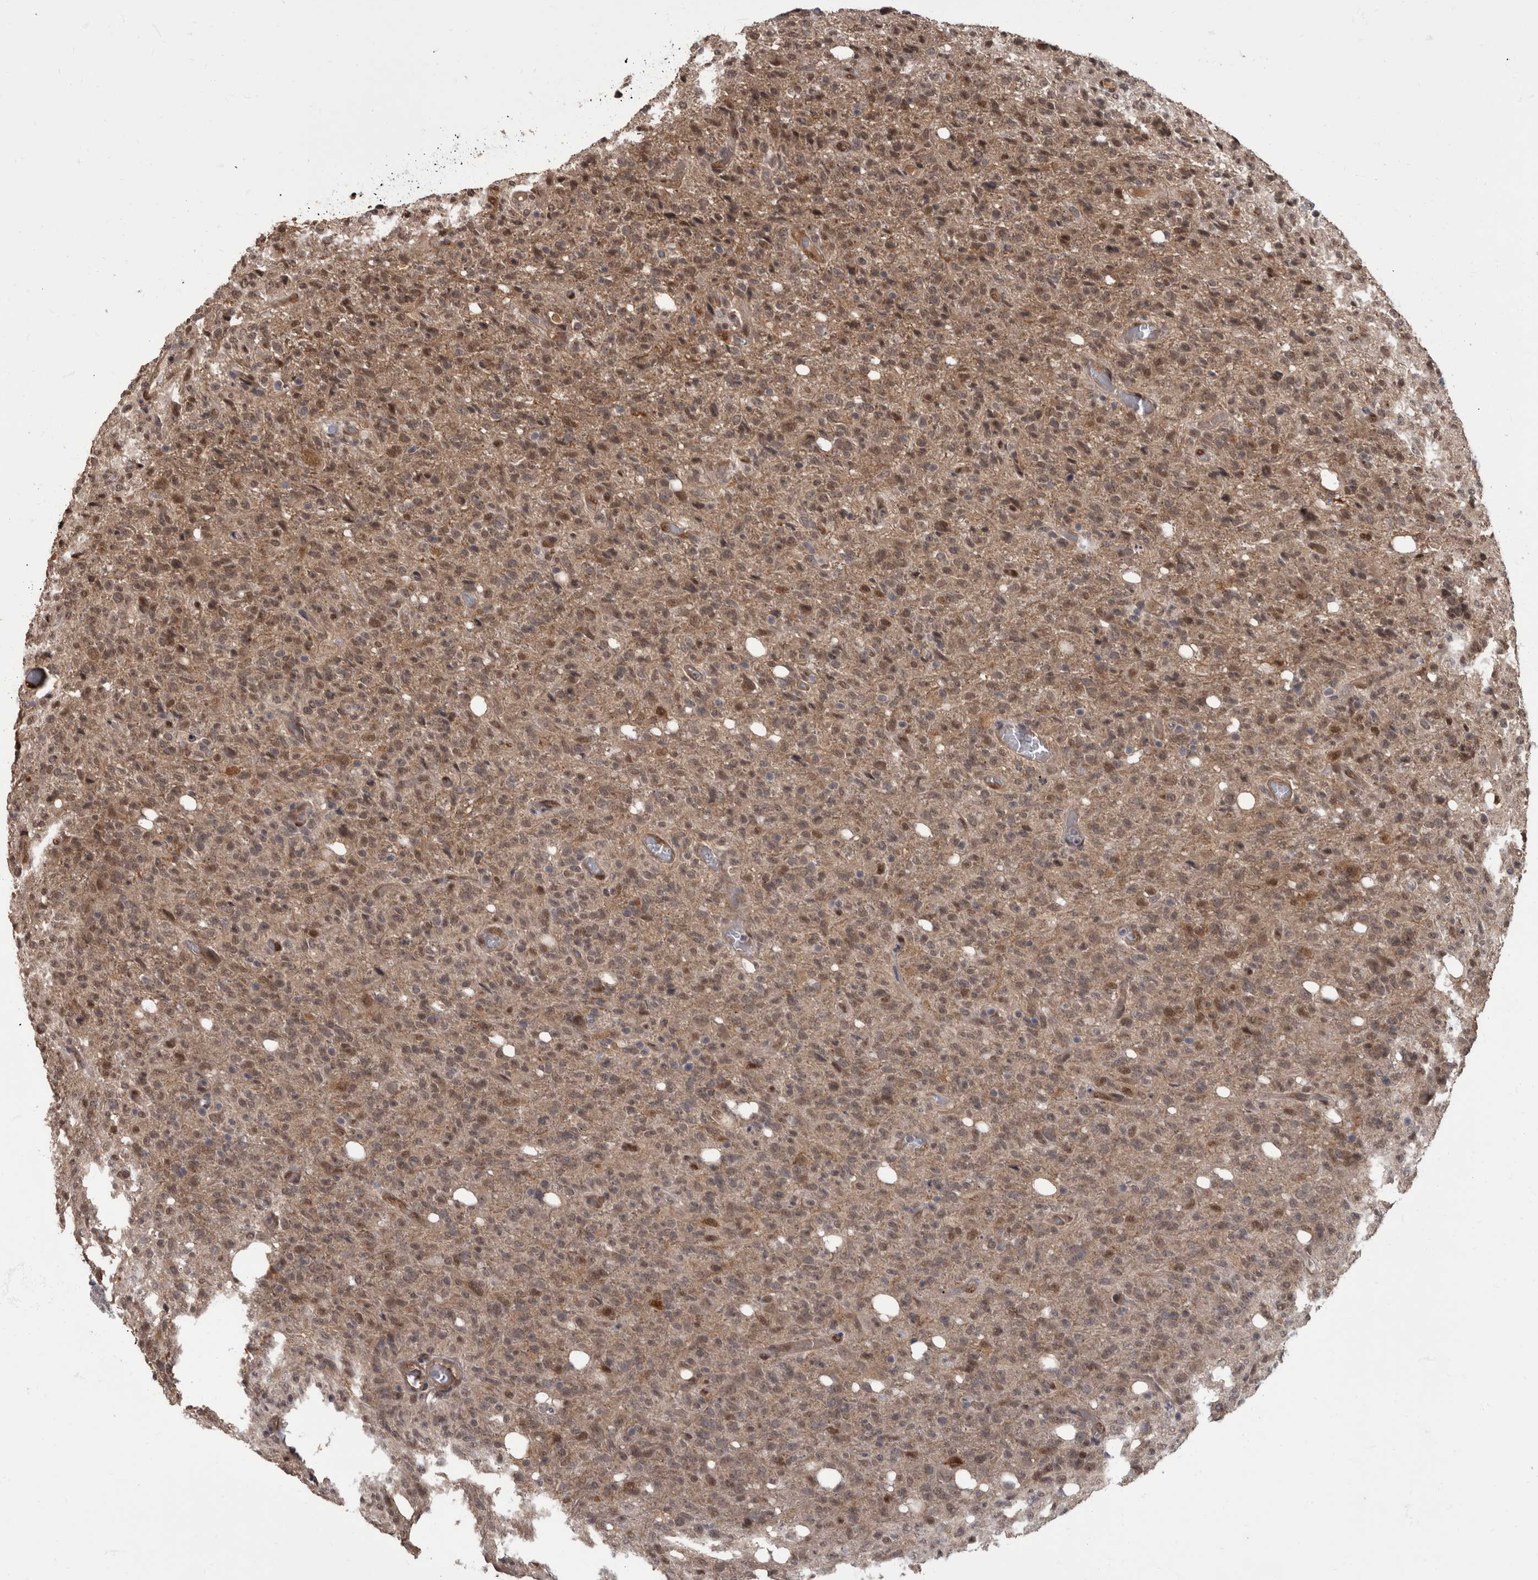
{"staining": {"intensity": "weak", "quantity": "25%-75%", "location": "nuclear"}, "tissue": "glioma", "cell_type": "Tumor cells", "image_type": "cancer", "snomed": [{"axis": "morphology", "description": "Glioma, malignant, High grade"}, {"axis": "topography", "description": "Brain"}], "caption": "Brown immunohistochemical staining in glioma reveals weak nuclear positivity in approximately 25%-75% of tumor cells. The protein is stained brown, and the nuclei are stained in blue (DAB (3,3'-diaminobenzidine) IHC with brightfield microscopy, high magnification).", "gene": "AKT3", "patient": {"sex": "female", "age": 57}}